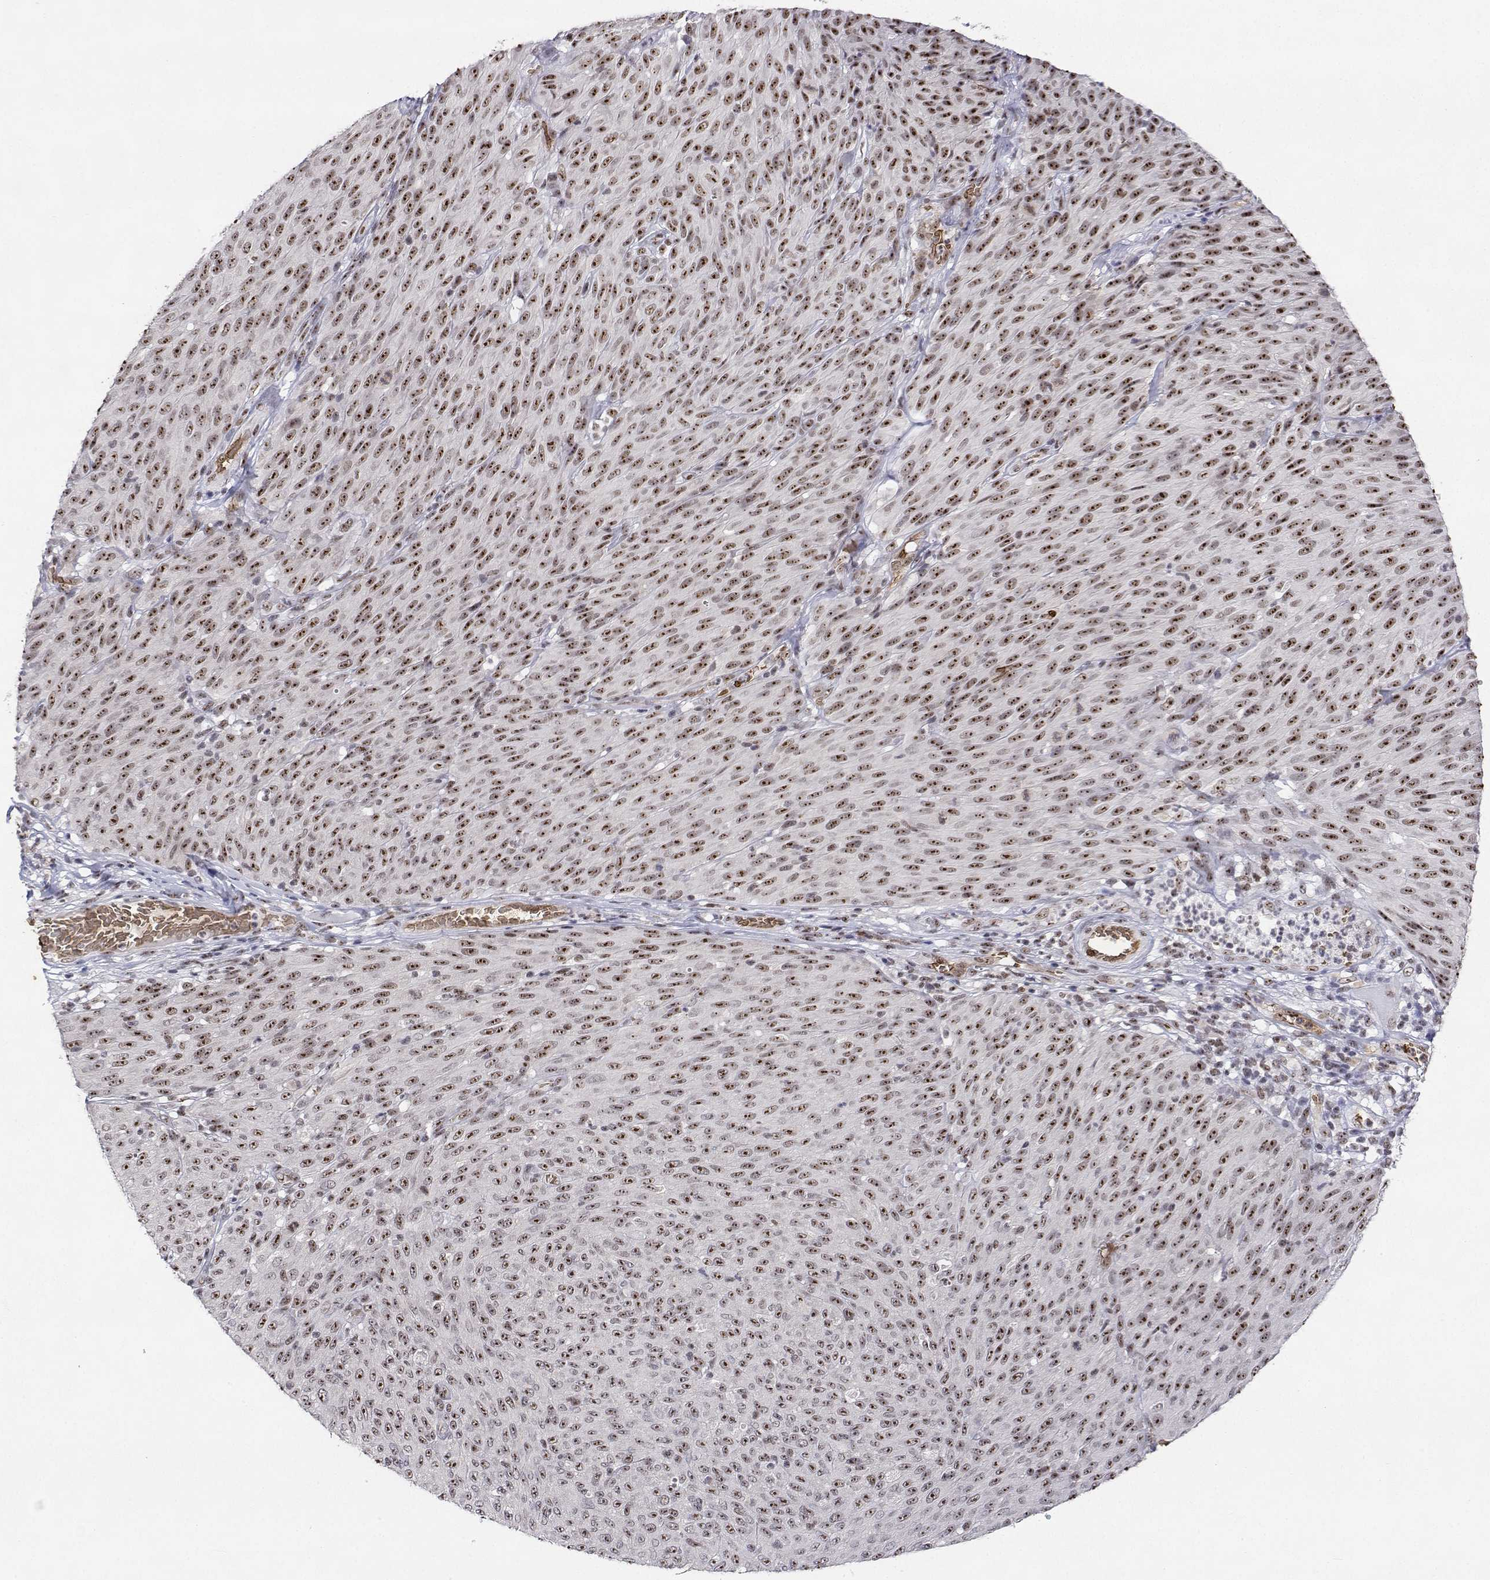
{"staining": {"intensity": "moderate", "quantity": ">75%", "location": "nuclear"}, "tissue": "melanoma", "cell_type": "Tumor cells", "image_type": "cancer", "snomed": [{"axis": "morphology", "description": "Malignant melanoma, NOS"}, {"axis": "topography", "description": "Skin"}], "caption": "Melanoma stained with a protein marker displays moderate staining in tumor cells.", "gene": "ADAR", "patient": {"sex": "male", "age": 85}}